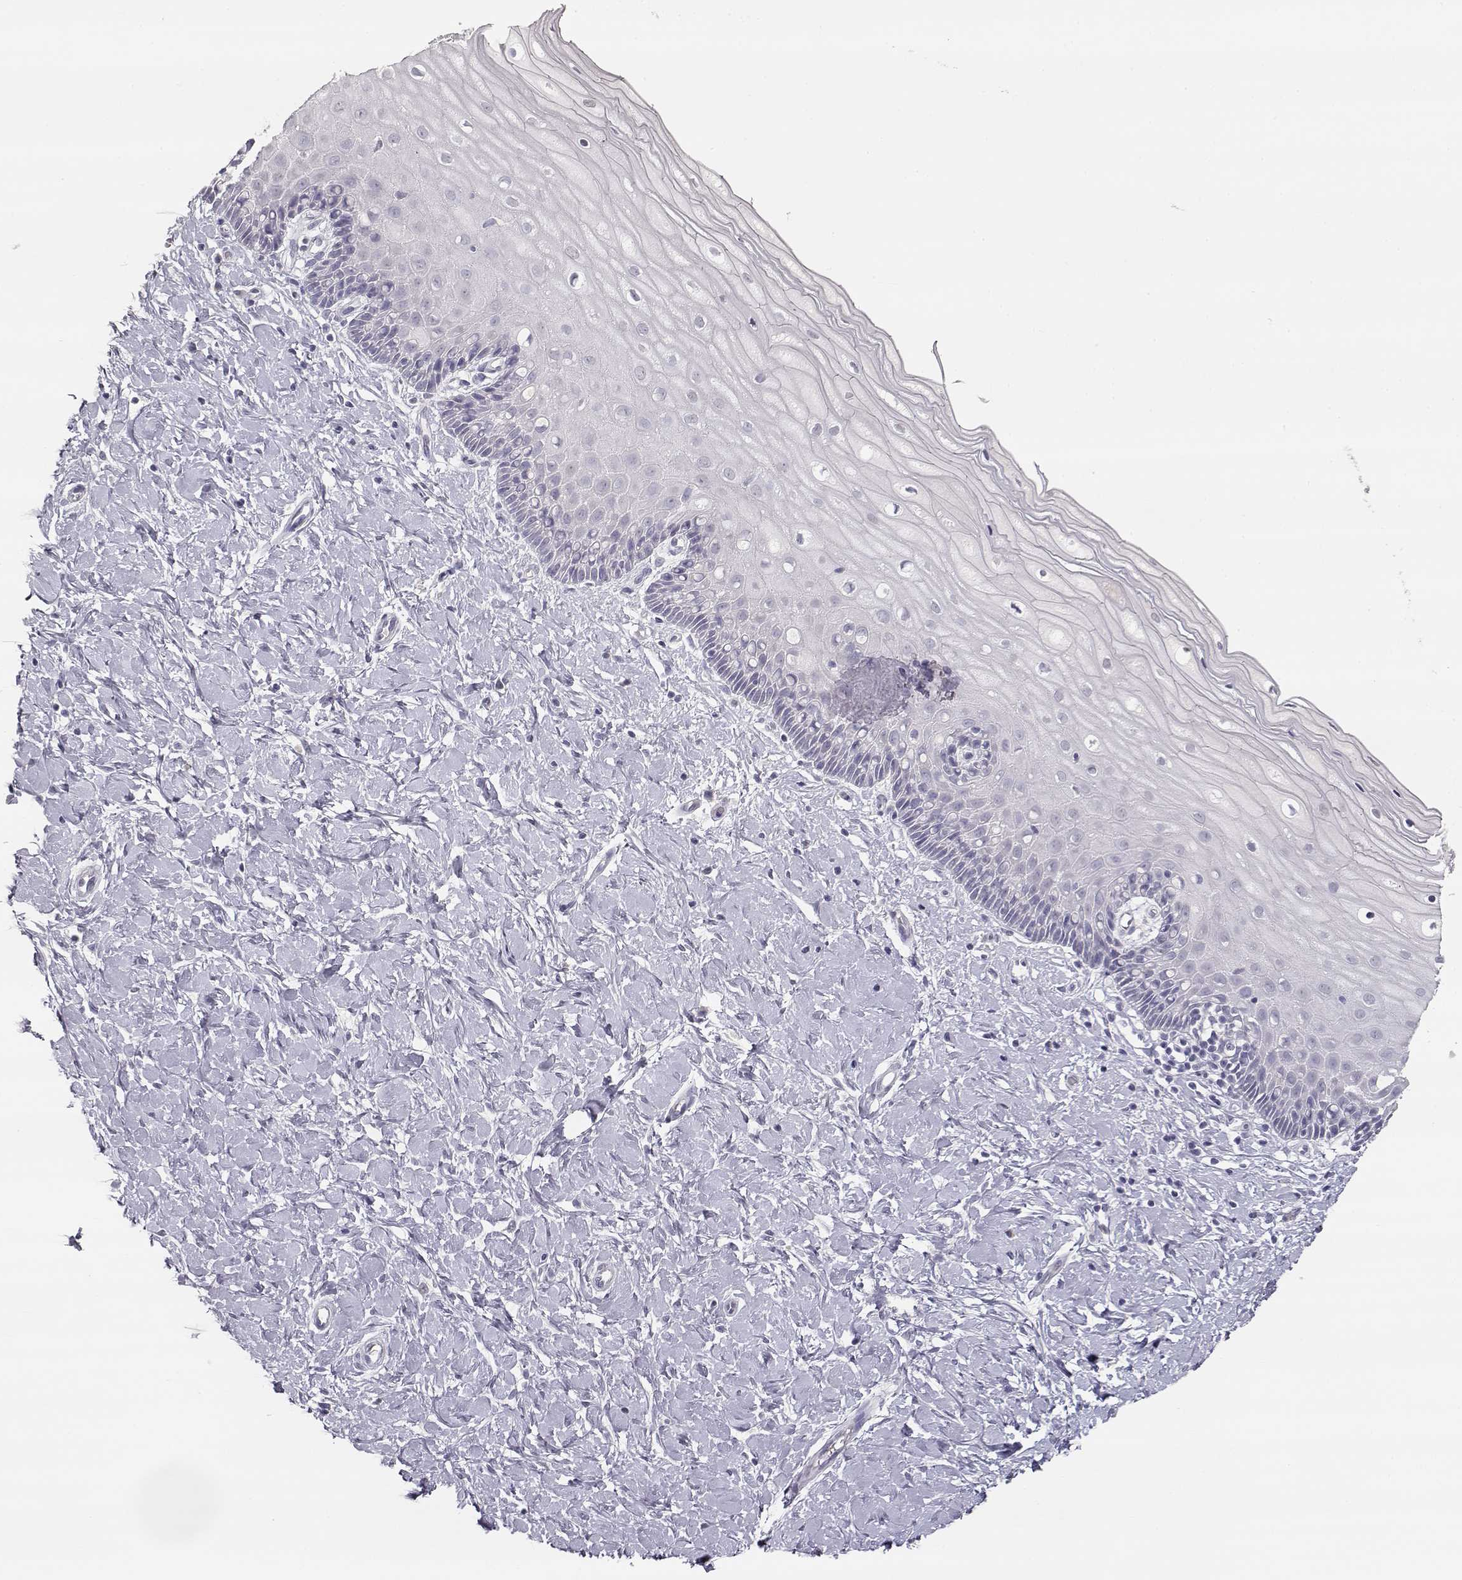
{"staining": {"intensity": "negative", "quantity": "none", "location": "none"}, "tissue": "cervix", "cell_type": "Glandular cells", "image_type": "normal", "snomed": [{"axis": "morphology", "description": "Normal tissue, NOS"}, {"axis": "topography", "description": "Cervix"}], "caption": "The micrograph demonstrates no significant expression in glandular cells of cervix.", "gene": "TKTL1", "patient": {"sex": "female", "age": 37}}